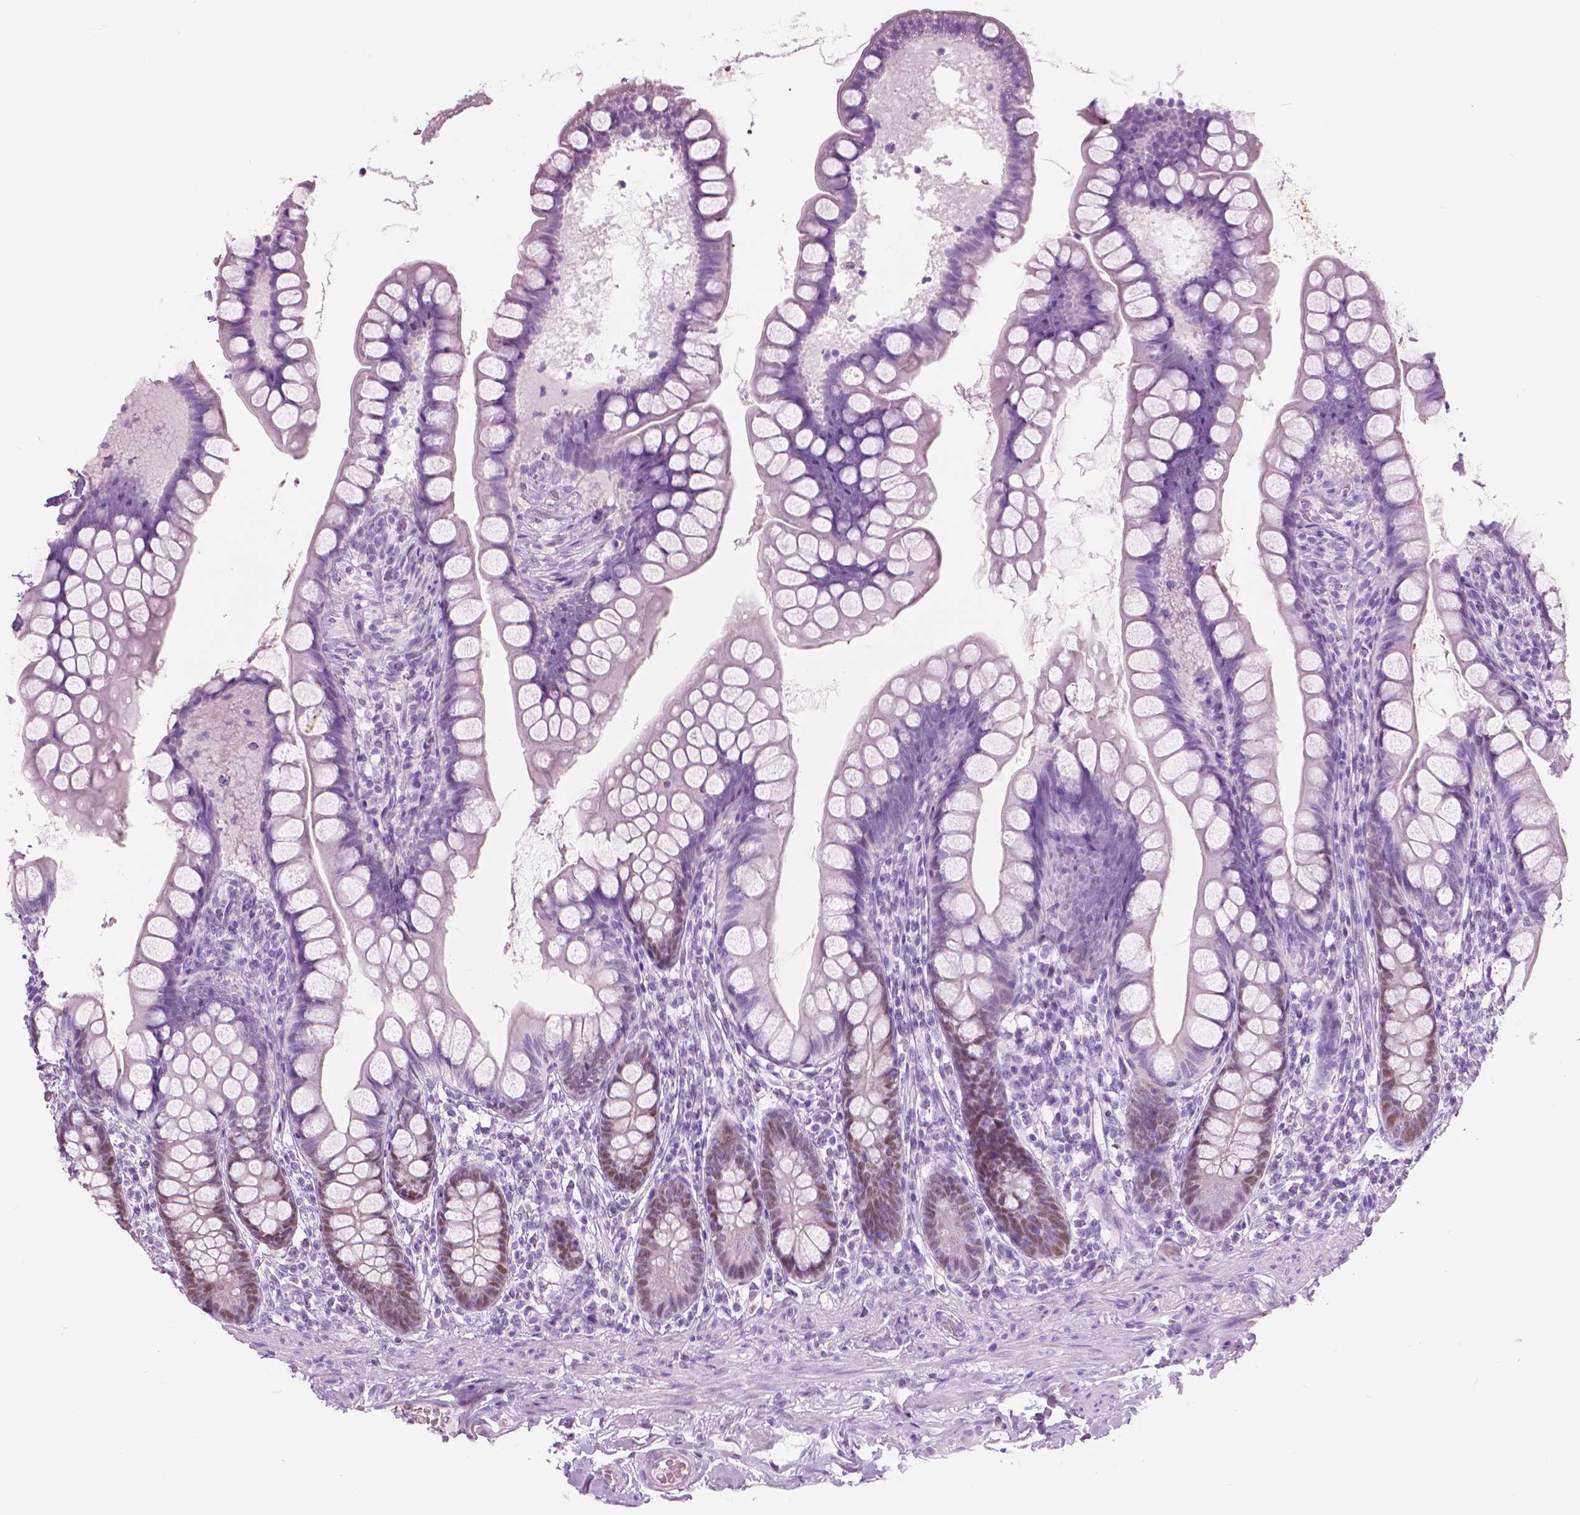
{"staining": {"intensity": "weak", "quantity": "25%-75%", "location": "nuclear"}, "tissue": "small intestine", "cell_type": "Glandular cells", "image_type": "normal", "snomed": [{"axis": "morphology", "description": "Normal tissue, NOS"}, {"axis": "topography", "description": "Small intestine"}], "caption": "IHC of benign small intestine displays low levels of weak nuclear expression in about 25%-75% of glandular cells. The staining was performed using DAB to visualize the protein expression in brown, while the nuclei were stained in blue with hematoxylin (Magnification: 20x).", "gene": "SFTPD", "patient": {"sex": "male", "age": 70}}